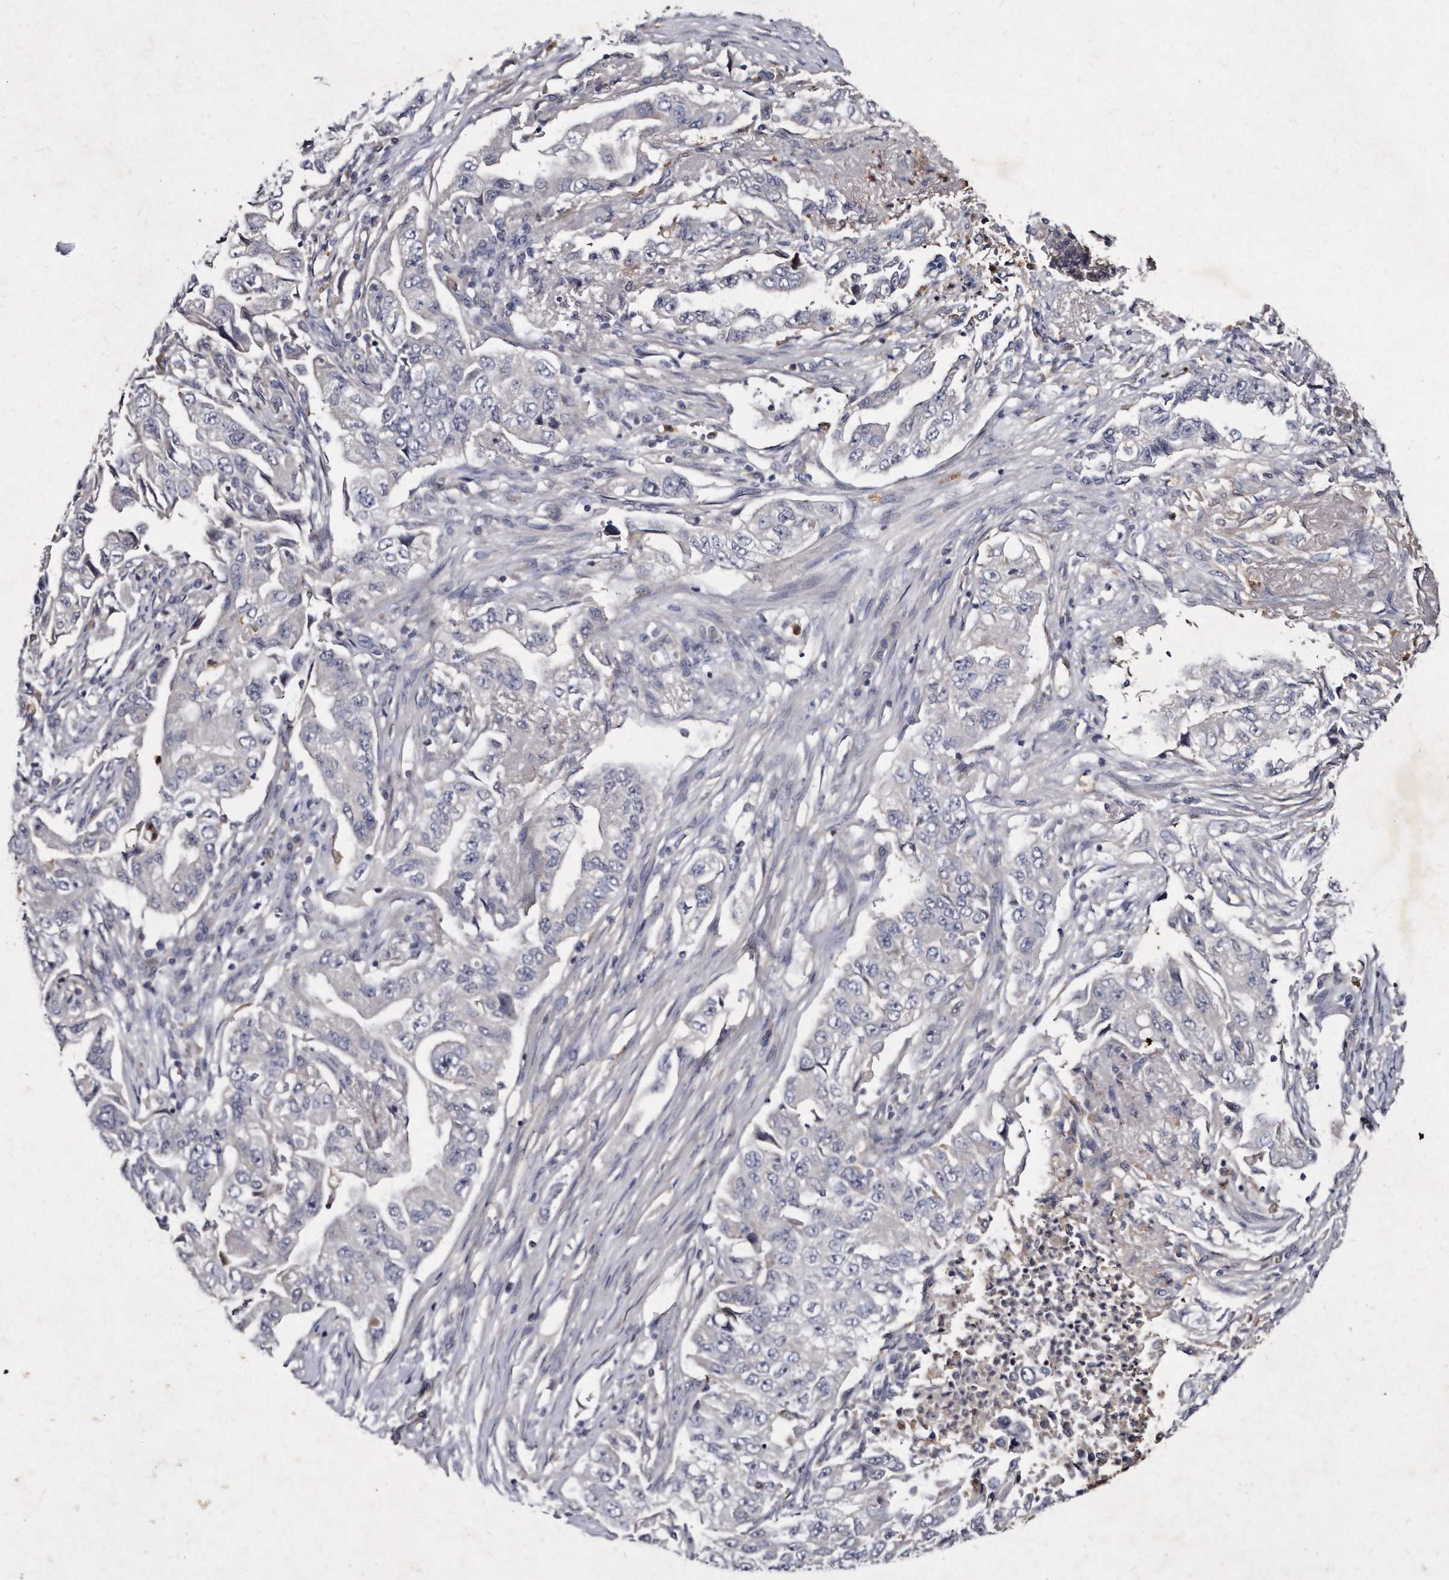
{"staining": {"intensity": "negative", "quantity": "none", "location": "none"}, "tissue": "lung cancer", "cell_type": "Tumor cells", "image_type": "cancer", "snomed": [{"axis": "morphology", "description": "Adenocarcinoma, NOS"}, {"axis": "topography", "description": "Lung"}], "caption": "Adenocarcinoma (lung) was stained to show a protein in brown. There is no significant staining in tumor cells. Nuclei are stained in blue.", "gene": "KLHDC3", "patient": {"sex": "female", "age": 51}}